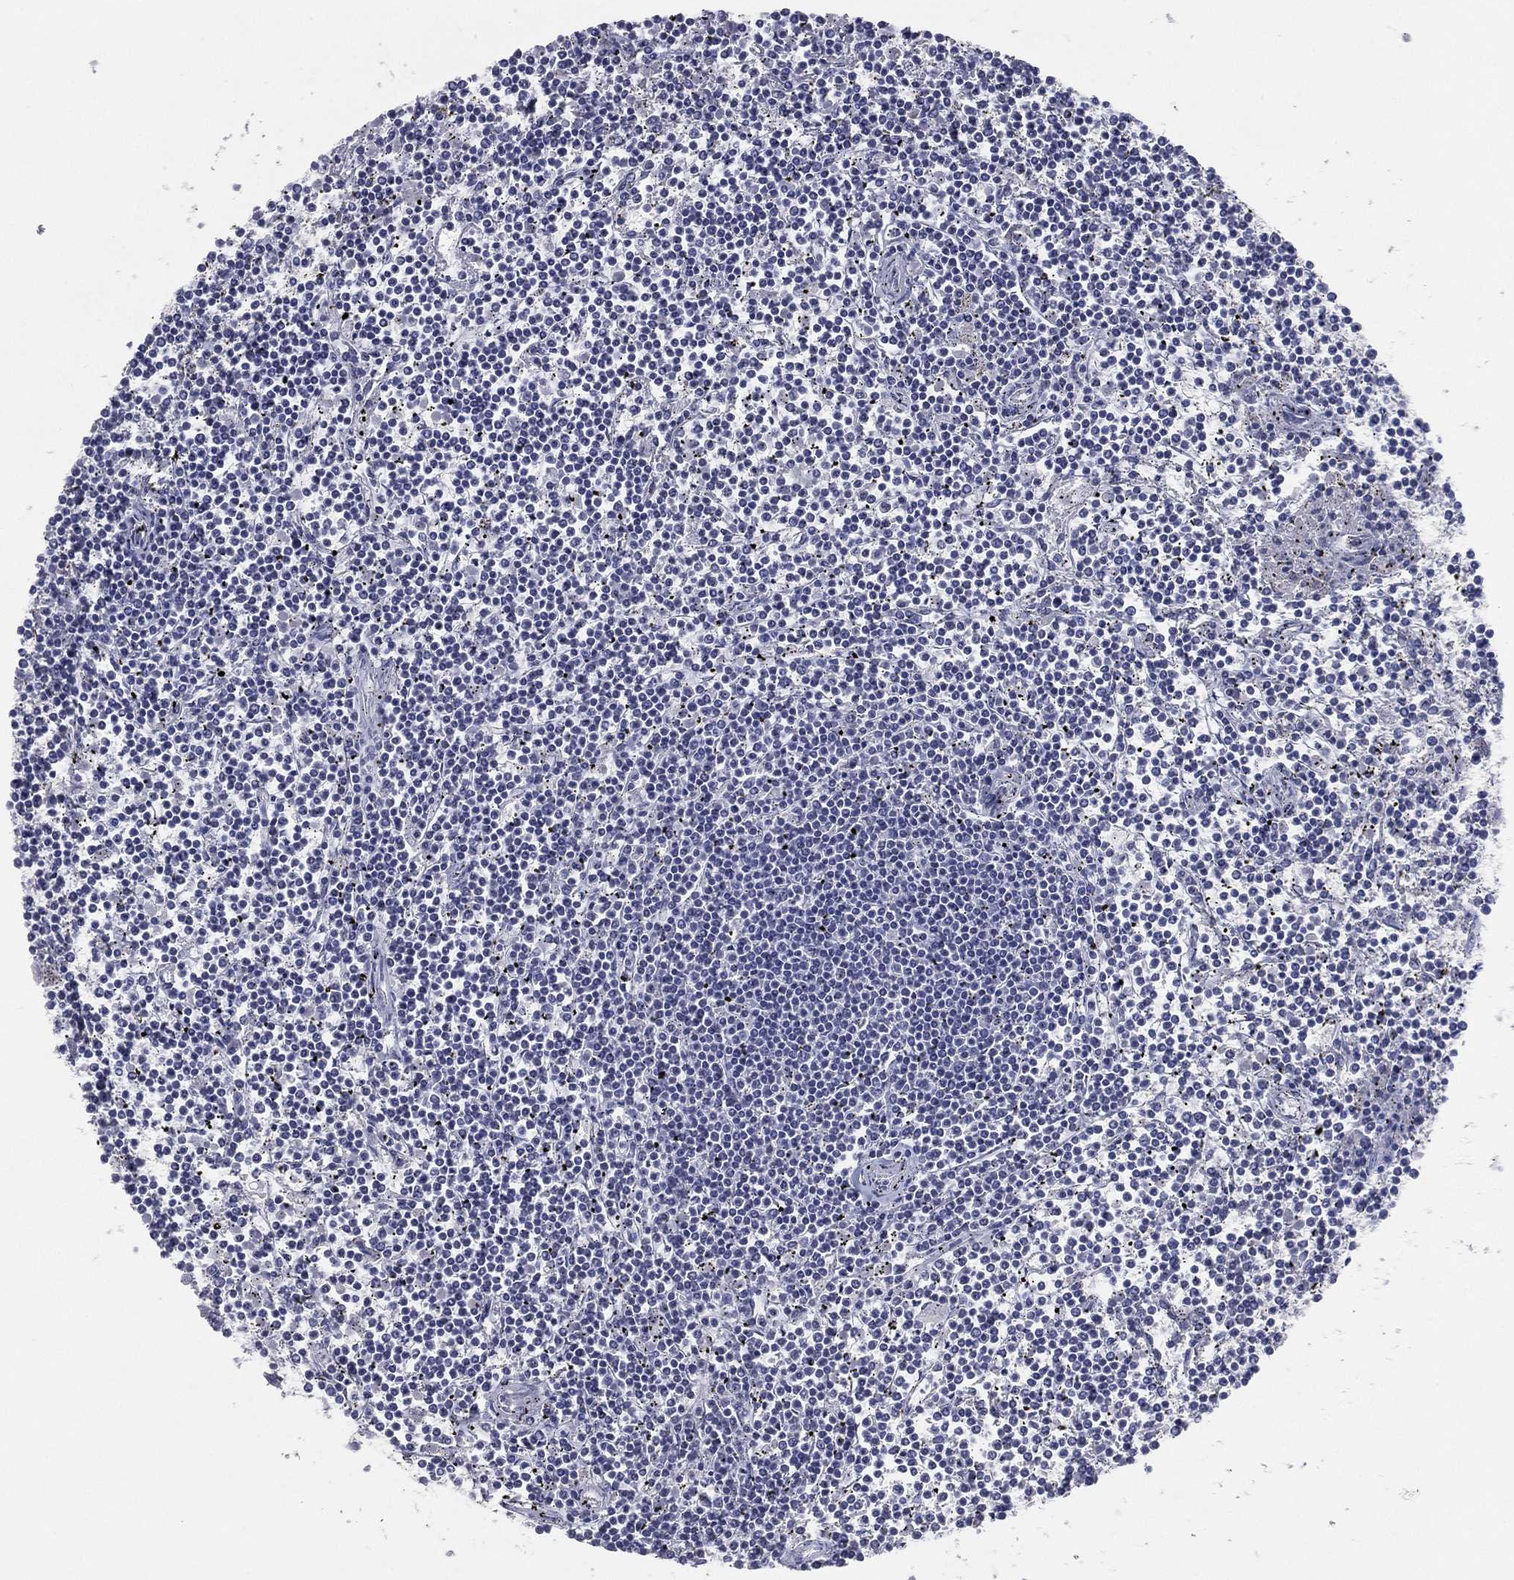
{"staining": {"intensity": "negative", "quantity": "none", "location": "none"}, "tissue": "lymphoma", "cell_type": "Tumor cells", "image_type": "cancer", "snomed": [{"axis": "morphology", "description": "Malignant lymphoma, non-Hodgkin's type, Low grade"}, {"axis": "topography", "description": "Spleen"}], "caption": "This is a photomicrograph of IHC staining of low-grade malignant lymphoma, non-Hodgkin's type, which shows no positivity in tumor cells.", "gene": "CPT1B", "patient": {"sex": "female", "age": 19}}